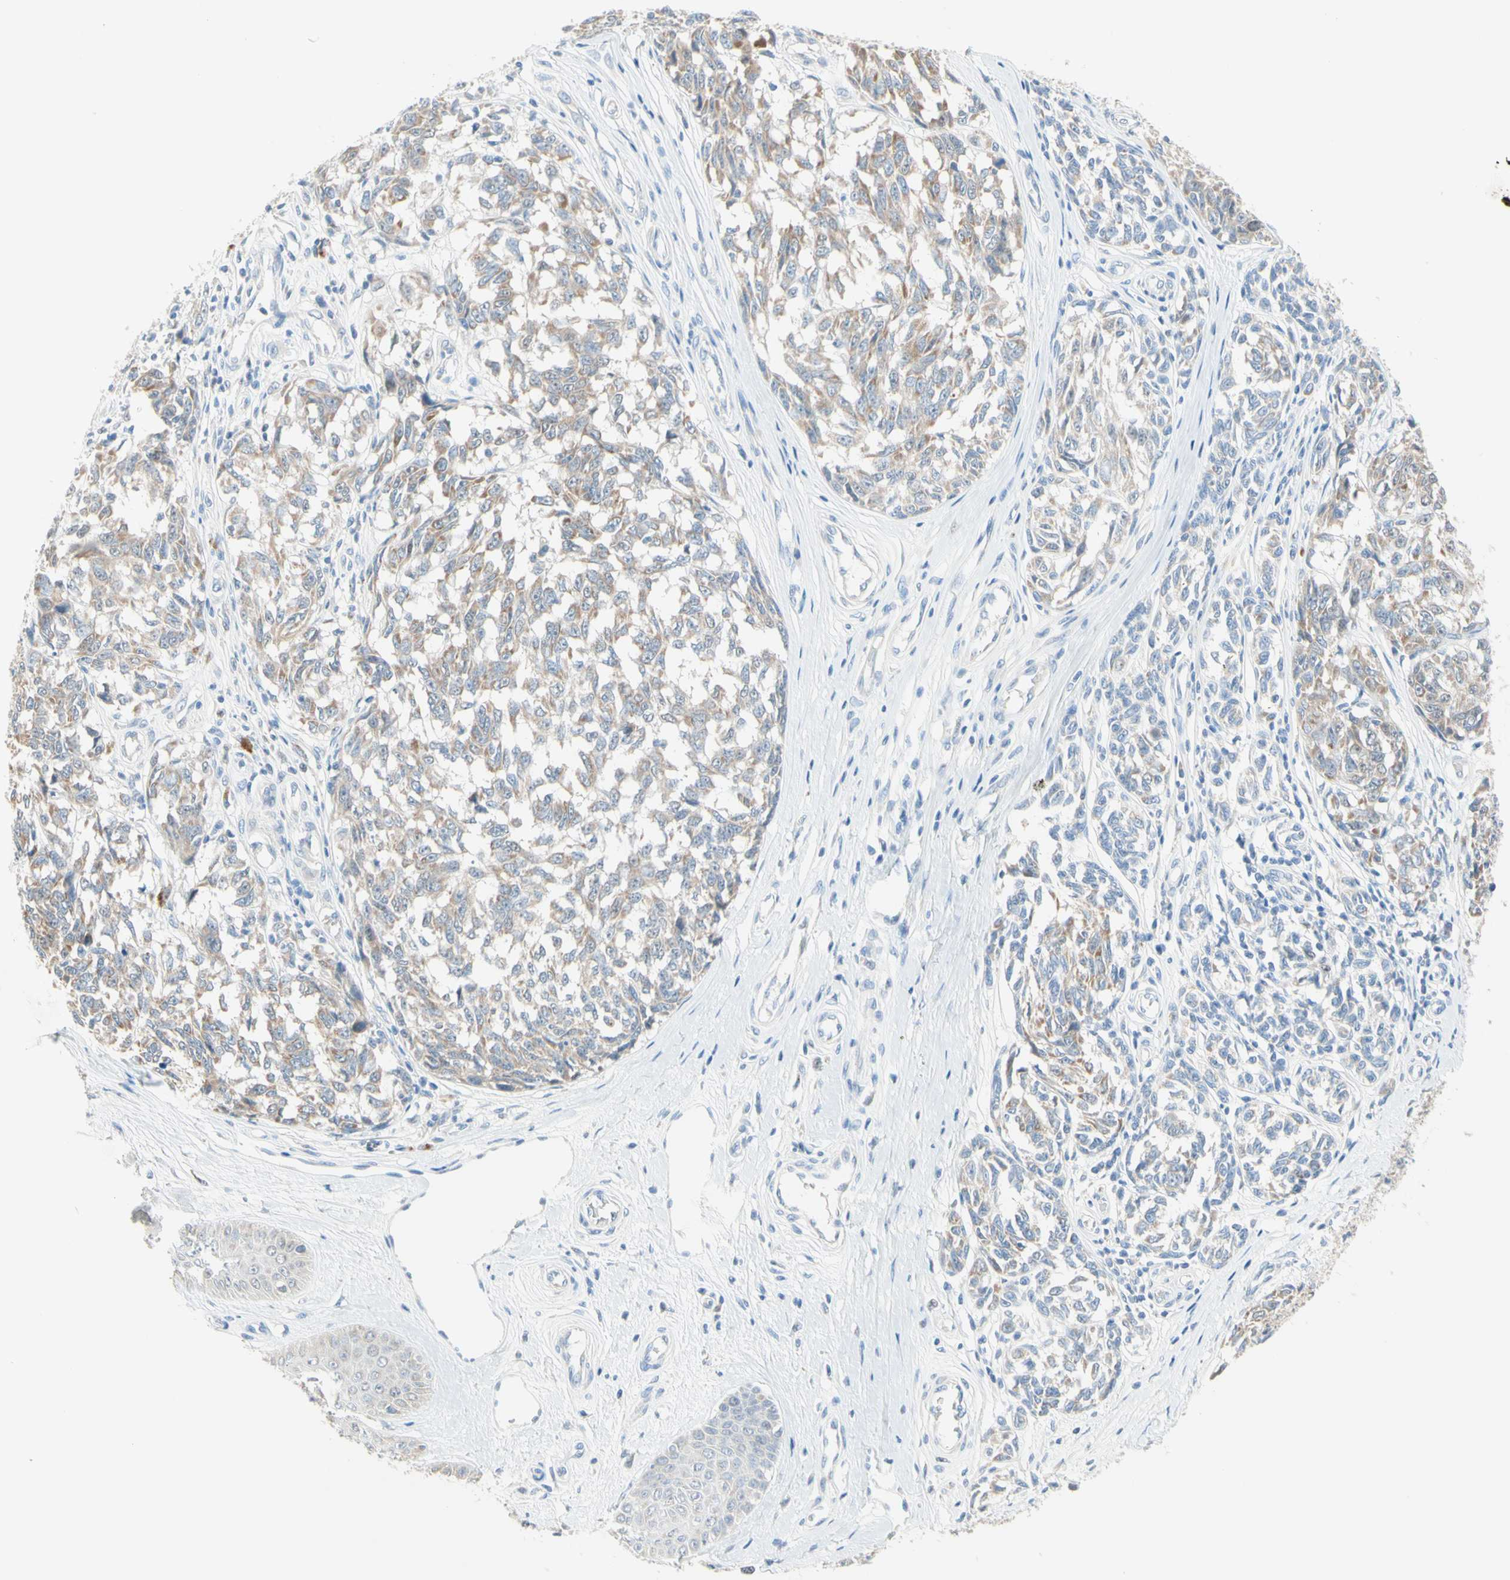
{"staining": {"intensity": "weak", "quantity": "25%-75%", "location": "cytoplasmic/membranous"}, "tissue": "melanoma", "cell_type": "Tumor cells", "image_type": "cancer", "snomed": [{"axis": "morphology", "description": "Malignant melanoma, NOS"}, {"axis": "topography", "description": "Skin"}], "caption": "Immunohistochemical staining of human melanoma displays low levels of weak cytoplasmic/membranous staining in about 25%-75% of tumor cells.", "gene": "MFF", "patient": {"sex": "female", "age": 64}}